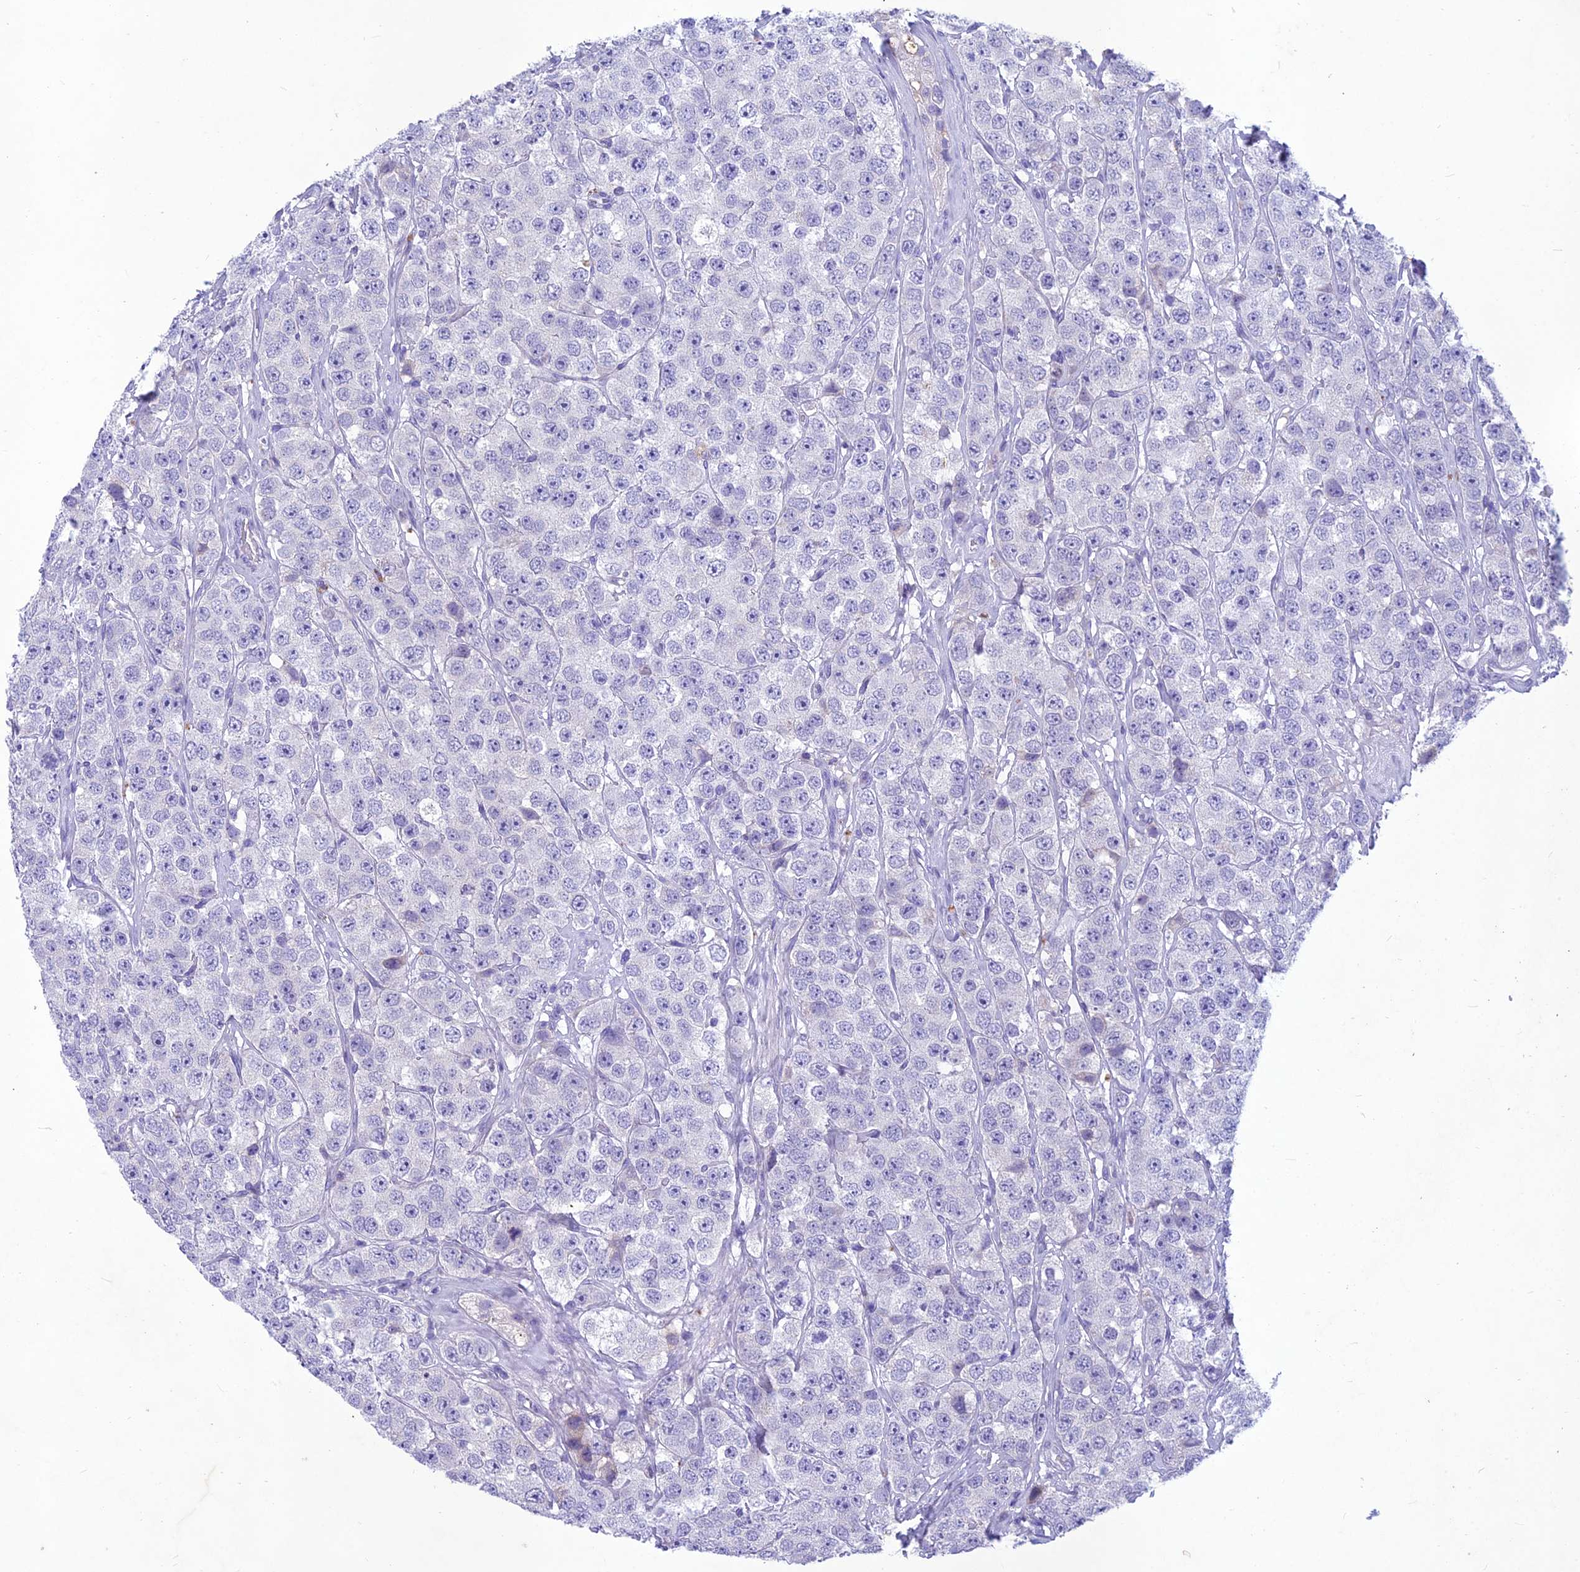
{"staining": {"intensity": "negative", "quantity": "none", "location": "none"}, "tissue": "testis cancer", "cell_type": "Tumor cells", "image_type": "cancer", "snomed": [{"axis": "morphology", "description": "Seminoma, NOS"}, {"axis": "topography", "description": "Testis"}], "caption": "There is no significant staining in tumor cells of testis cancer (seminoma). (Brightfield microscopy of DAB (3,3'-diaminobenzidine) immunohistochemistry (IHC) at high magnification).", "gene": "IFT172", "patient": {"sex": "male", "age": 28}}